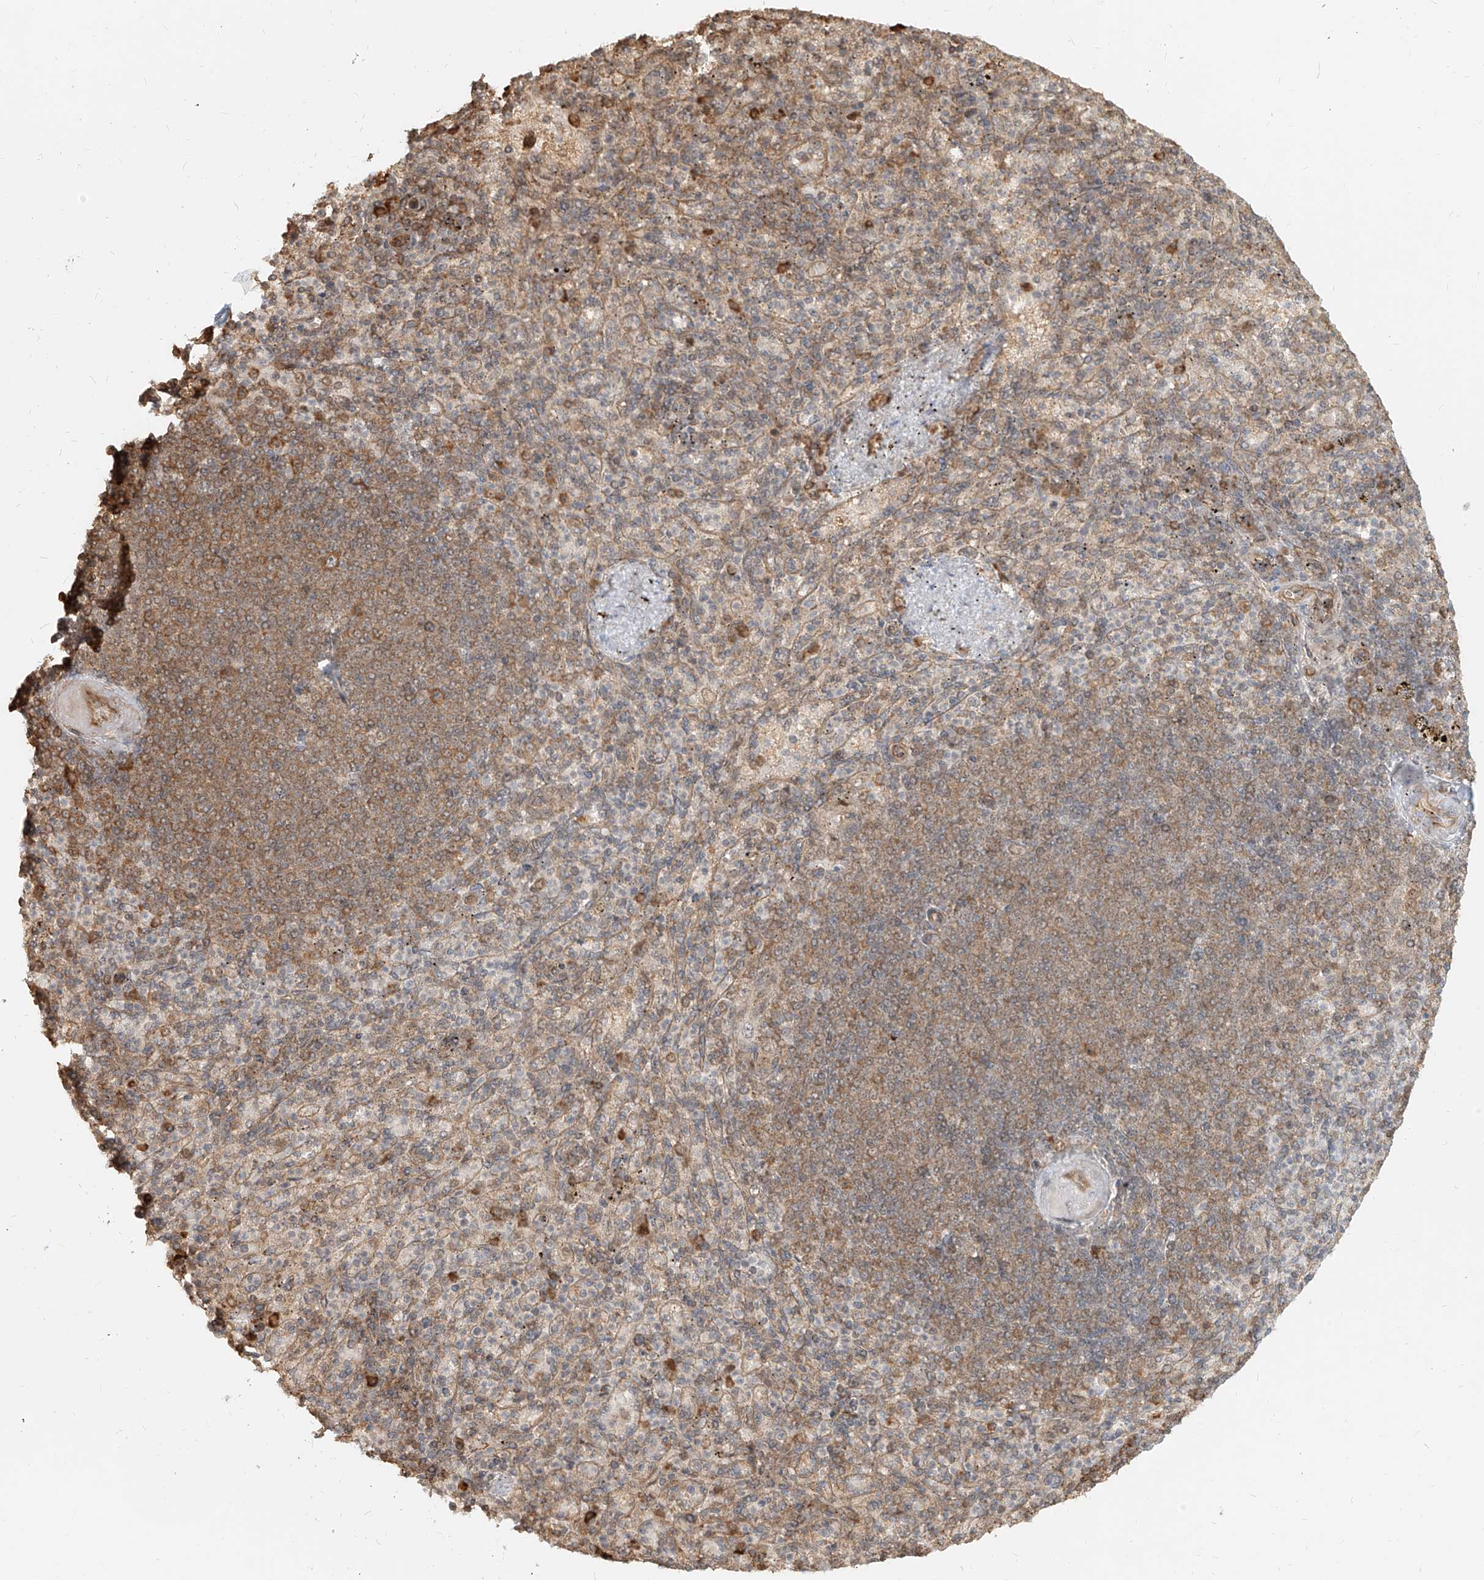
{"staining": {"intensity": "weak", "quantity": "25%-75%", "location": "cytoplasmic/membranous"}, "tissue": "spleen", "cell_type": "Cells in red pulp", "image_type": "normal", "snomed": [{"axis": "morphology", "description": "Normal tissue, NOS"}, {"axis": "topography", "description": "Spleen"}], "caption": "Immunohistochemistry (DAB (3,3'-diaminobenzidine)) staining of unremarkable human spleen displays weak cytoplasmic/membranous protein positivity in about 25%-75% of cells in red pulp. Immunohistochemistry stains the protein in brown and the nuclei are stained blue.", "gene": "UBE2K", "patient": {"sex": "female", "age": 74}}